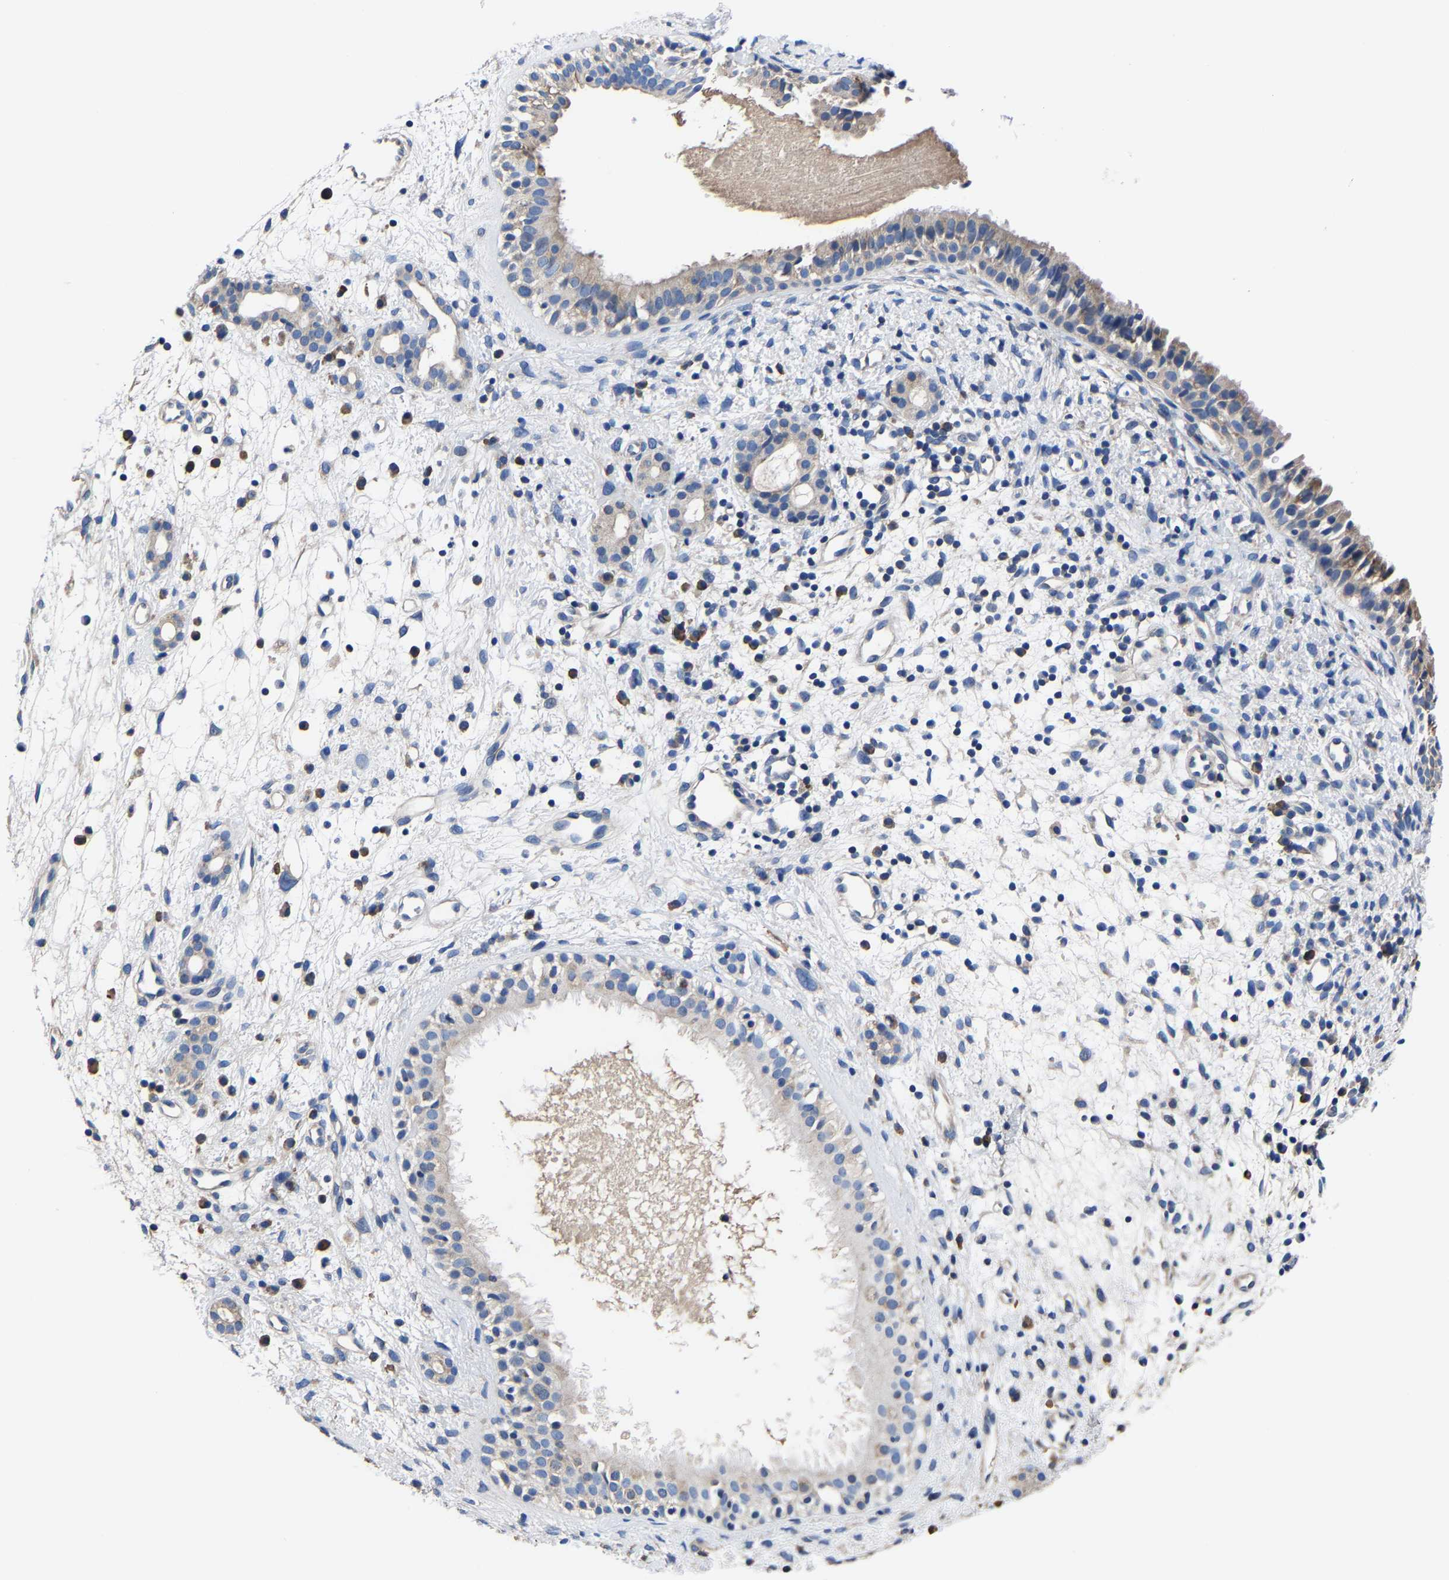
{"staining": {"intensity": "moderate", "quantity": "25%-75%", "location": "cytoplasmic/membranous"}, "tissue": "nasopharynx", "cell_type": "Respiratory epithelial cells", "image_type": "normal", "snomed": [{"axis": "morphology", "description": "Normal tissue, NOS"}, {"axis": "topography", "description": "Nasopharynx"}], "caption": "The photomicrograph displays staining of benign nasopharynx, revealing moderate cytoplasmic/membranous protein staining (brown color) within respiratory epithelial cells.", "gene": "SRPK2", "patient": {"sex": "male", "age": 22}}